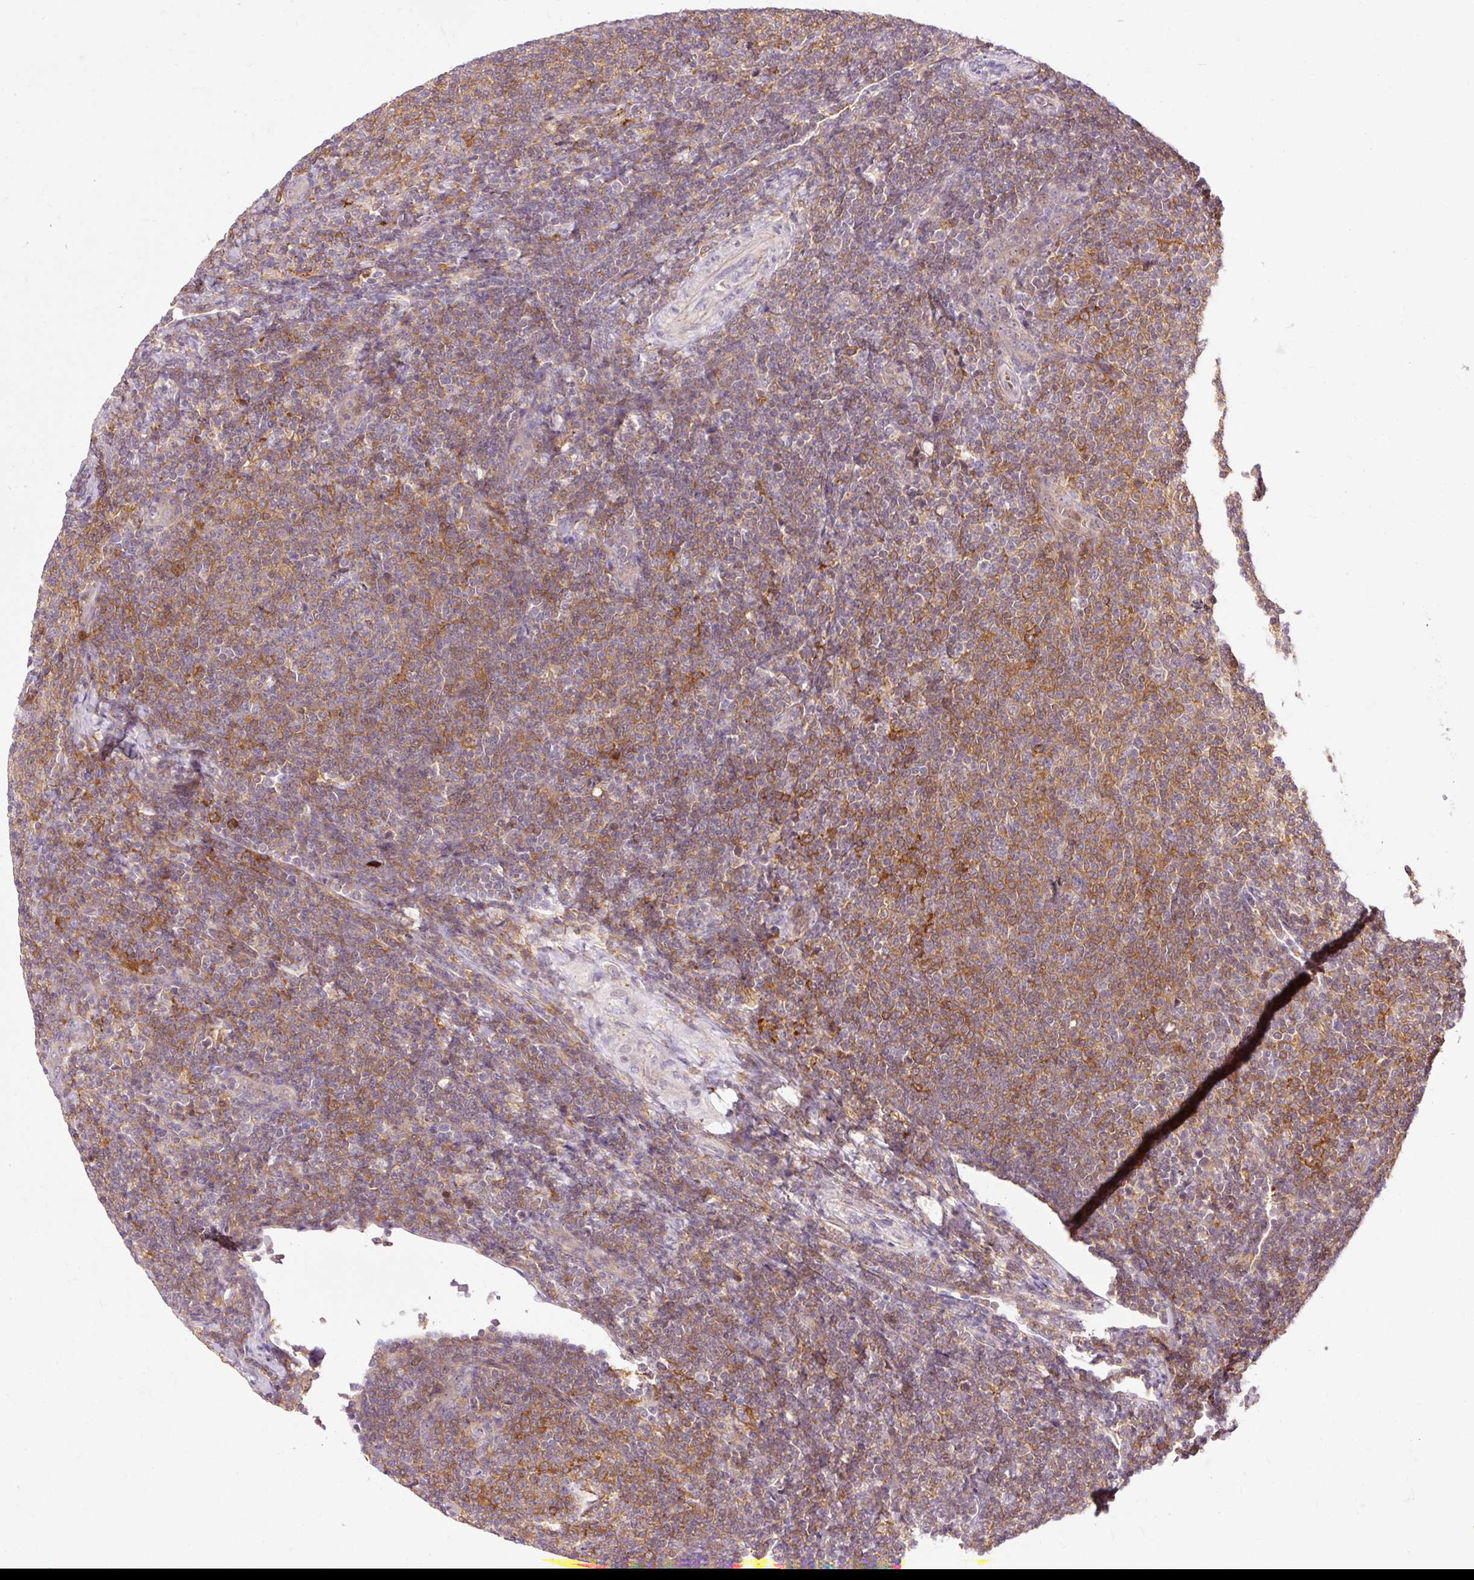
{"staining": {"intensity": "moderate", "quantity": ">75%", "location": "cytoplasmic/membranous"}, "tissue": "lymphoma", "cell_type": "Tumor cells", "image_type": "cancer", "snomed": [{"axis": "morphology", "description": "Malignant lymphoma, non-Hodgkin's type, Low grade"}, {"axis": "topography", "description": "Lymph node"}], "caption": "Lymphoma stained for a protein demonstrates moderate cytoplasmic/membranous positivity in tumor cells.", "gene": "CEBPZ", "patient": {"sex": "male", "age": 66}}